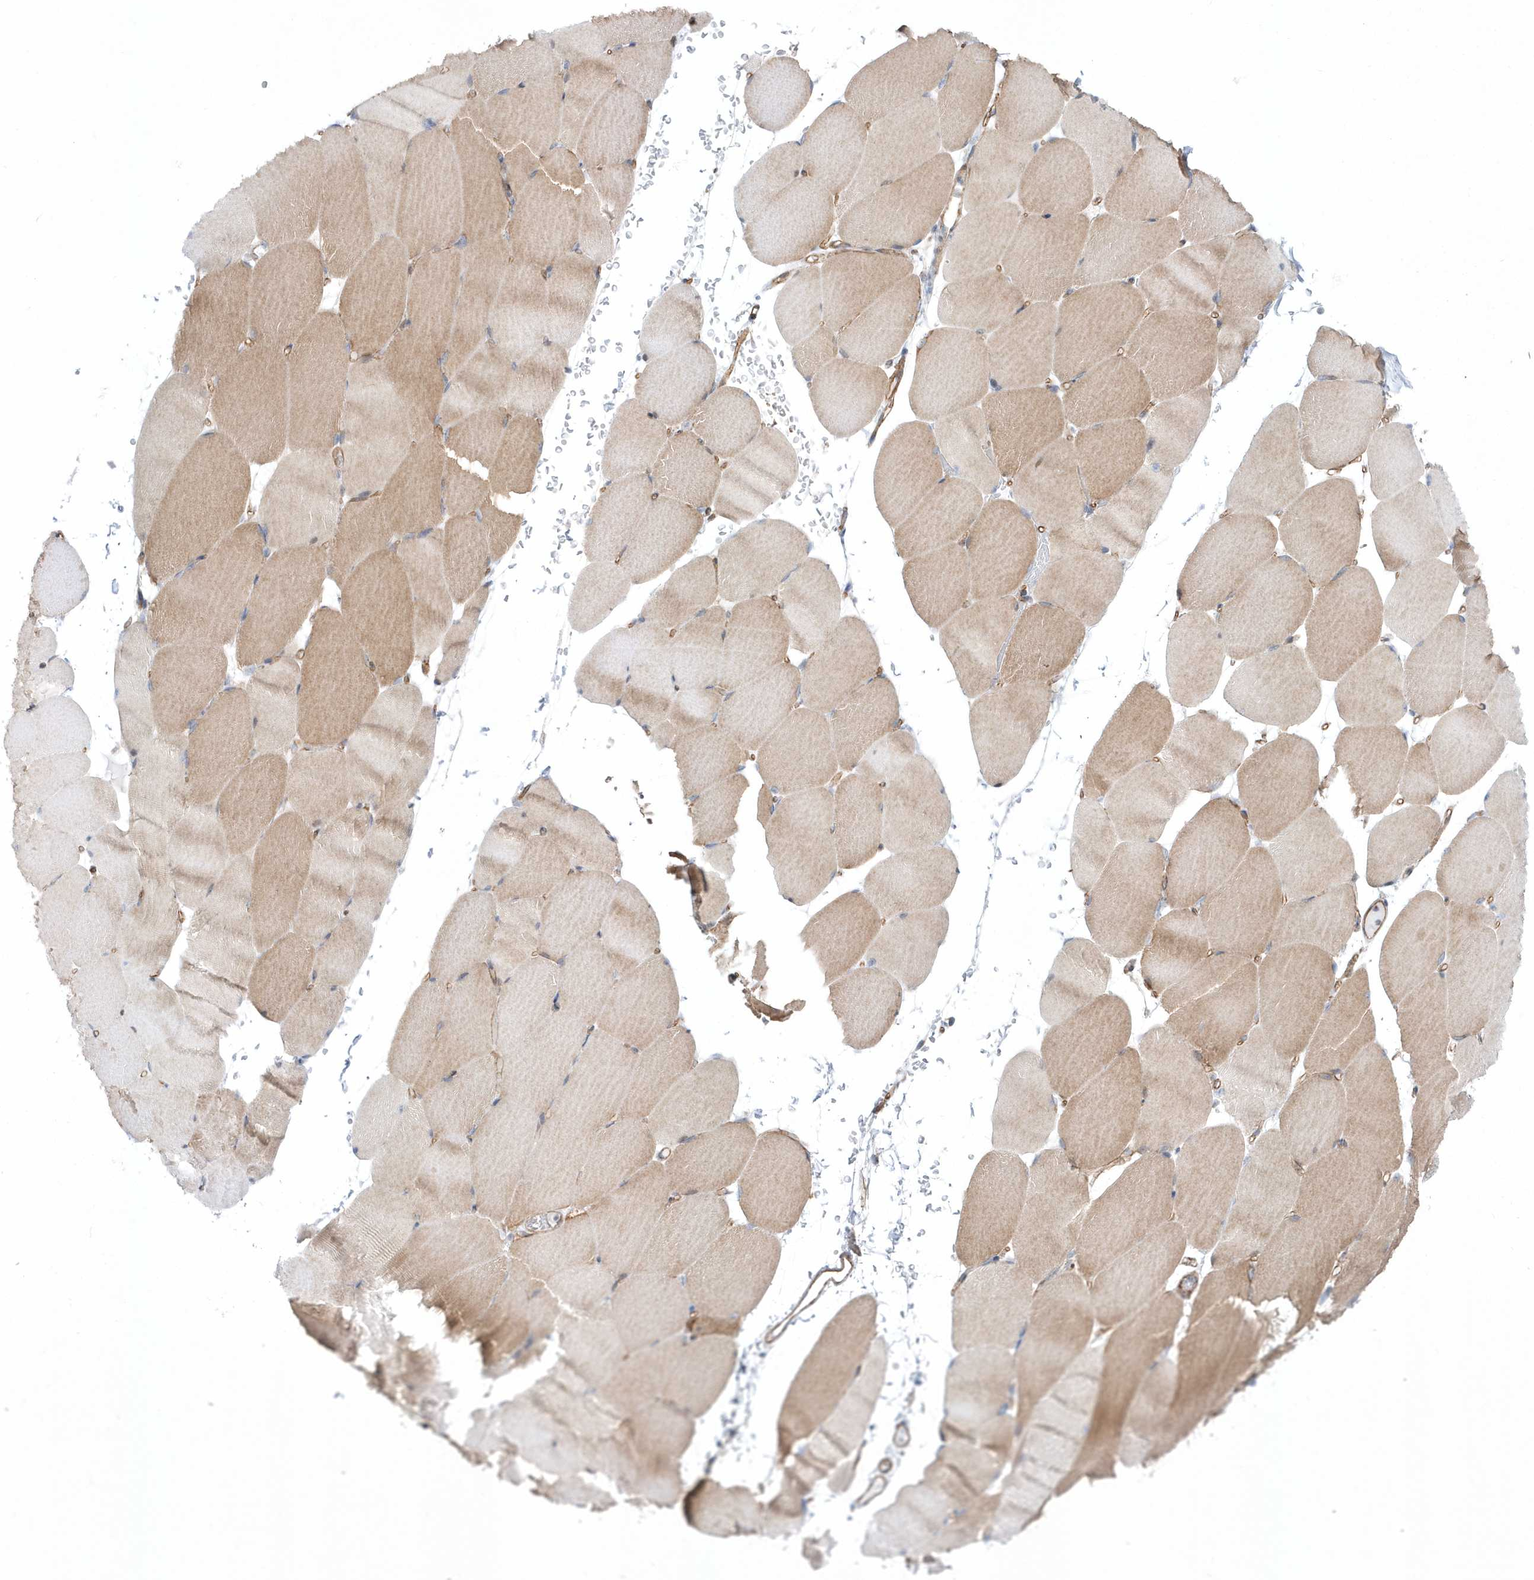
{"staining": {"intensity": "weak", "quantity": ">75%", "location": "cytoplasmic/membranous"}, "tissue": "skeletal muscle", "cell_type": "Myocytes", "image_type": "normal", "snomed": [{"axis": "morphology", "description": "Normal tissue, NOS"}, {"axis": "topography", "description": "Skeletal muscle"}, {"axis": "topography", "description": "Parathyroid gland"}], "caption": "Unremarkable skeletal muscle shows weak cytoplasmic/membranous positivity in about >75% of myocytes, visualized by immunohistochemistry.", "gene": "OPA1", "patient": {"sex": "female", "age": 37}}